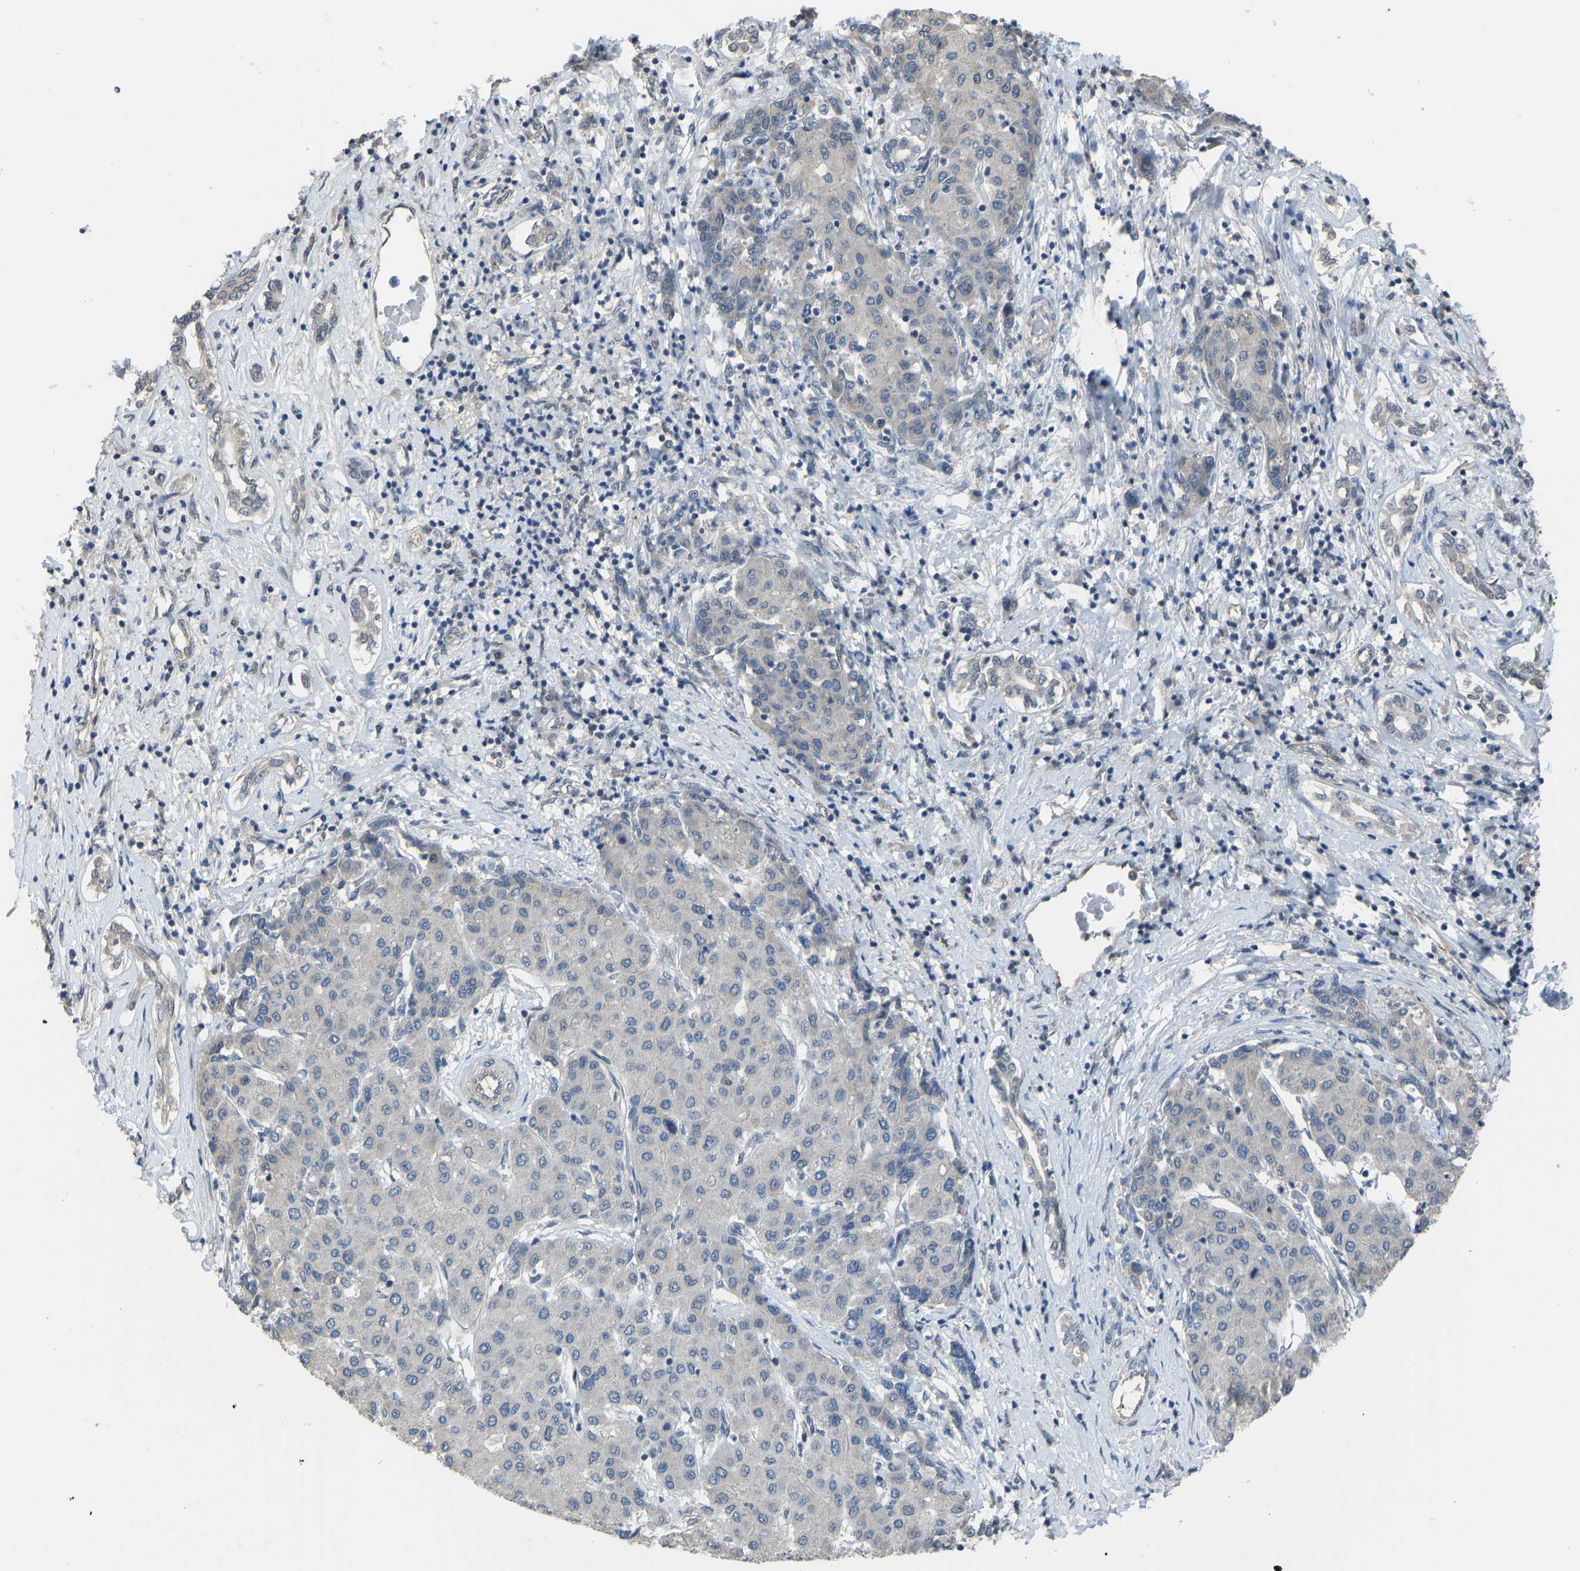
{"staining": {"intensity": "negative", "quantity": "none", "location": "none"}, "tissue": "liver cancer", "cell_type": "Tumor cells", "image_type": "cancer", "snomed": [{"axis": "morphology", "description": "Carcinoma, Hepatocellular, NOS"}, {"axis": "topography", "description": "Liver"}], "caption": "Tumor cells show no significant protein positivity in hepatocellular carcinoma (liver). The staining was performed using DAB (3,3'-diaminobenzidine) to visualize the protein expression in brown, while the nuclei were stained in blue with hematoxylin (Magnification: 20x).", "gene": "KPNA6", "patient": {"sex": "male", "age": 65}}